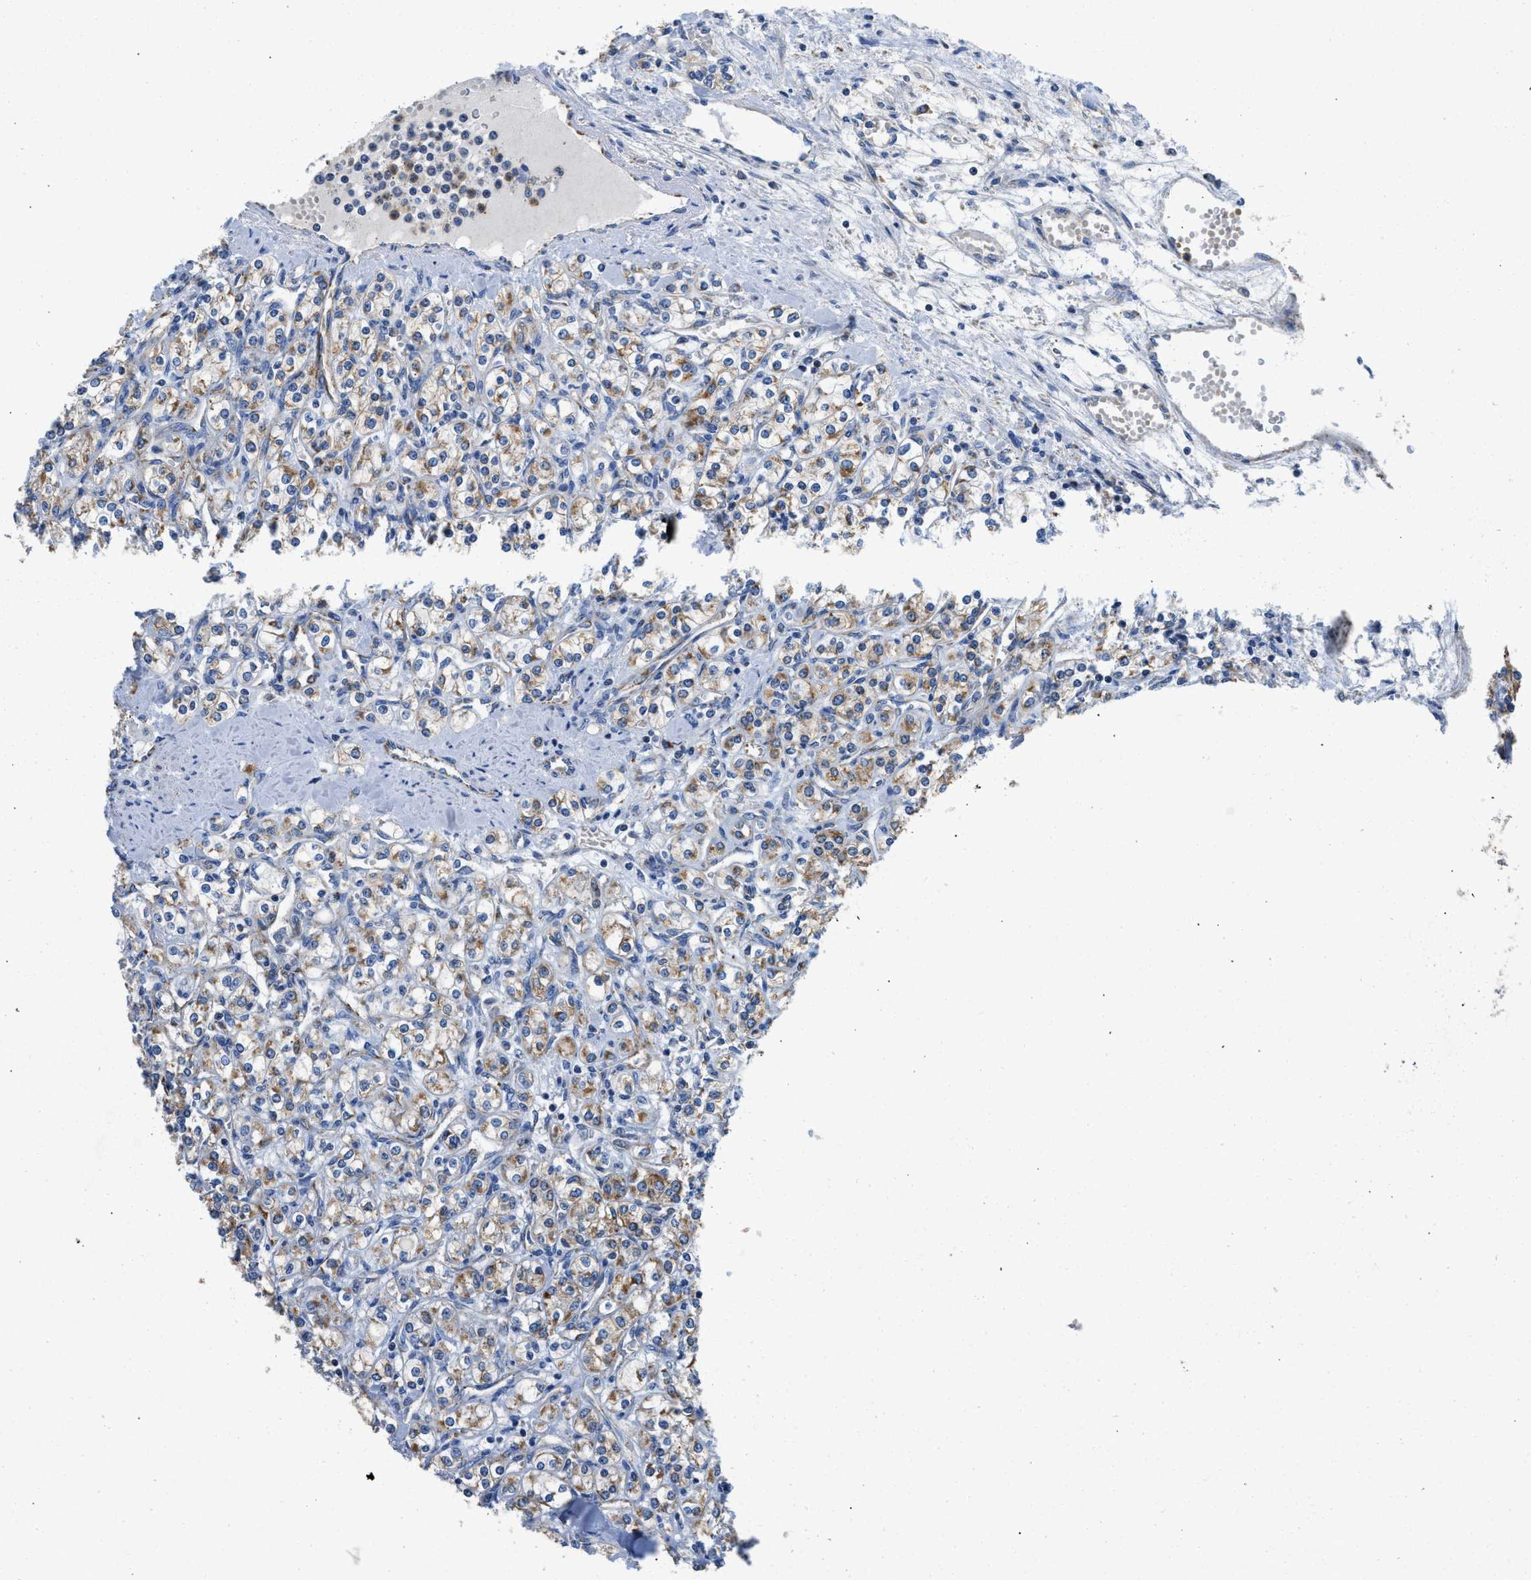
{"staining": {"intensity": "moderate", "quantity": "25%-75%", "location": "cytoplasmic/membranous"}, "tissue": "renal cancer", "cell_type": "Tumor cells", "image_type": "cancer", "snomed": [{"axis": "morphology", "description": "Adenocarcinoma, NOS"}, {"axis": "topography", "description": "Kidney"}], "caption": "DAB (3,3'-diaminobenzidine) immunohistochemical staining of human adenocarcinoma (renal) demonstrates moderate cytoplasmic/membranous protein positivity in about 25%-75% of tumor cells.", "gene": "SLC25A13", "patient": {"sex": "male", "age": 77}}